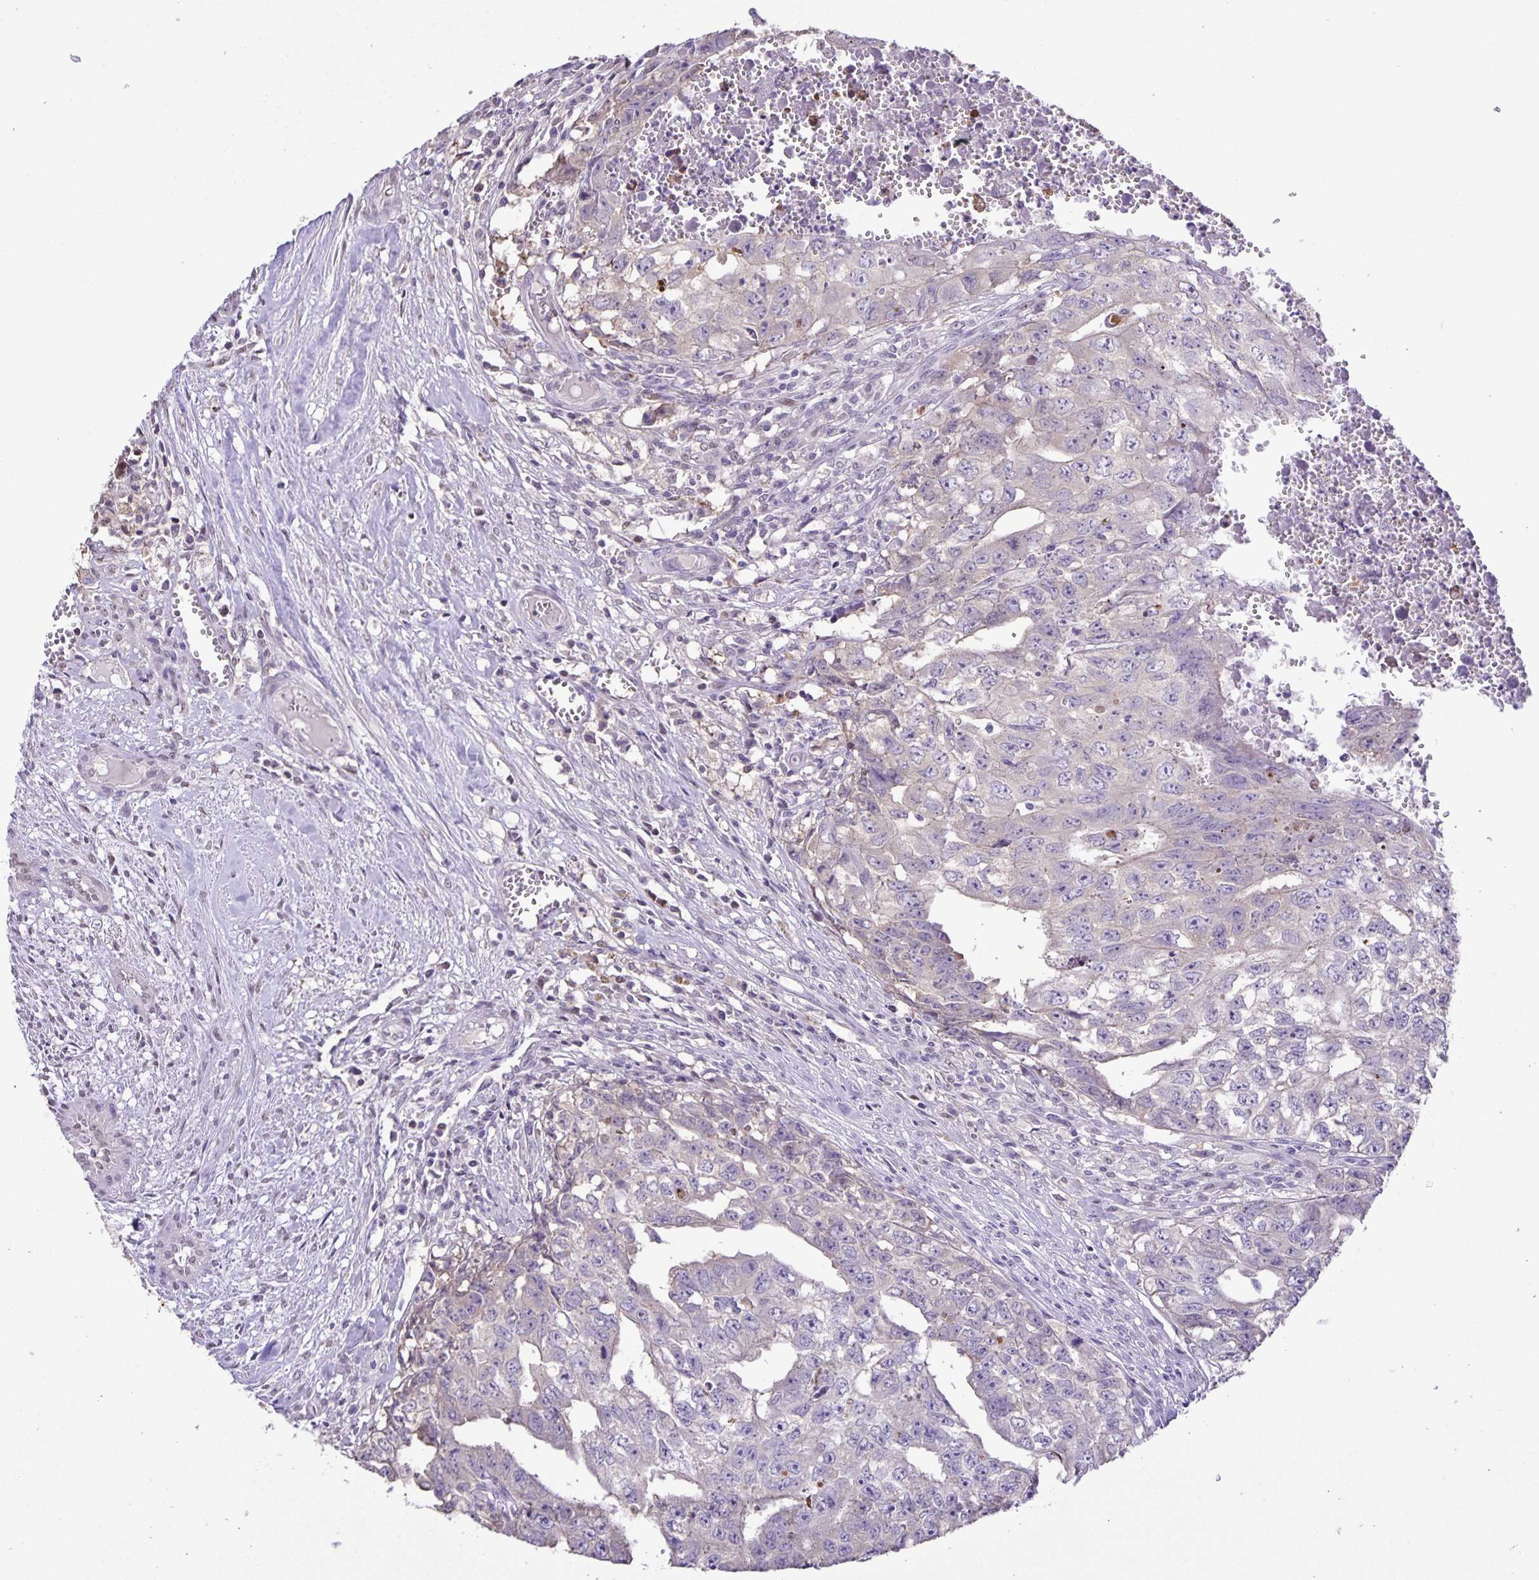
{"staining": {"intensity": "negative", "quantity": "none", "location": "none"}, "tissue": "testis cancer", "cell_type": "Tumor cells", "image_type": "cancer", "snomed": [{"axis": "morphology", "description": "Carcinoma, Embryonal, NOS"}, {"axis": "morphology", "description": "Teratoma, malignant, NOS"}, {"axis": "topography", "description": "Testis"}], "caption": "Photomicrograph shows no significant protein staining in tumor cells of testis malignant teratoma.", "gene": "ONECUT2", "patient": {"sex": "male", "age": 24}}